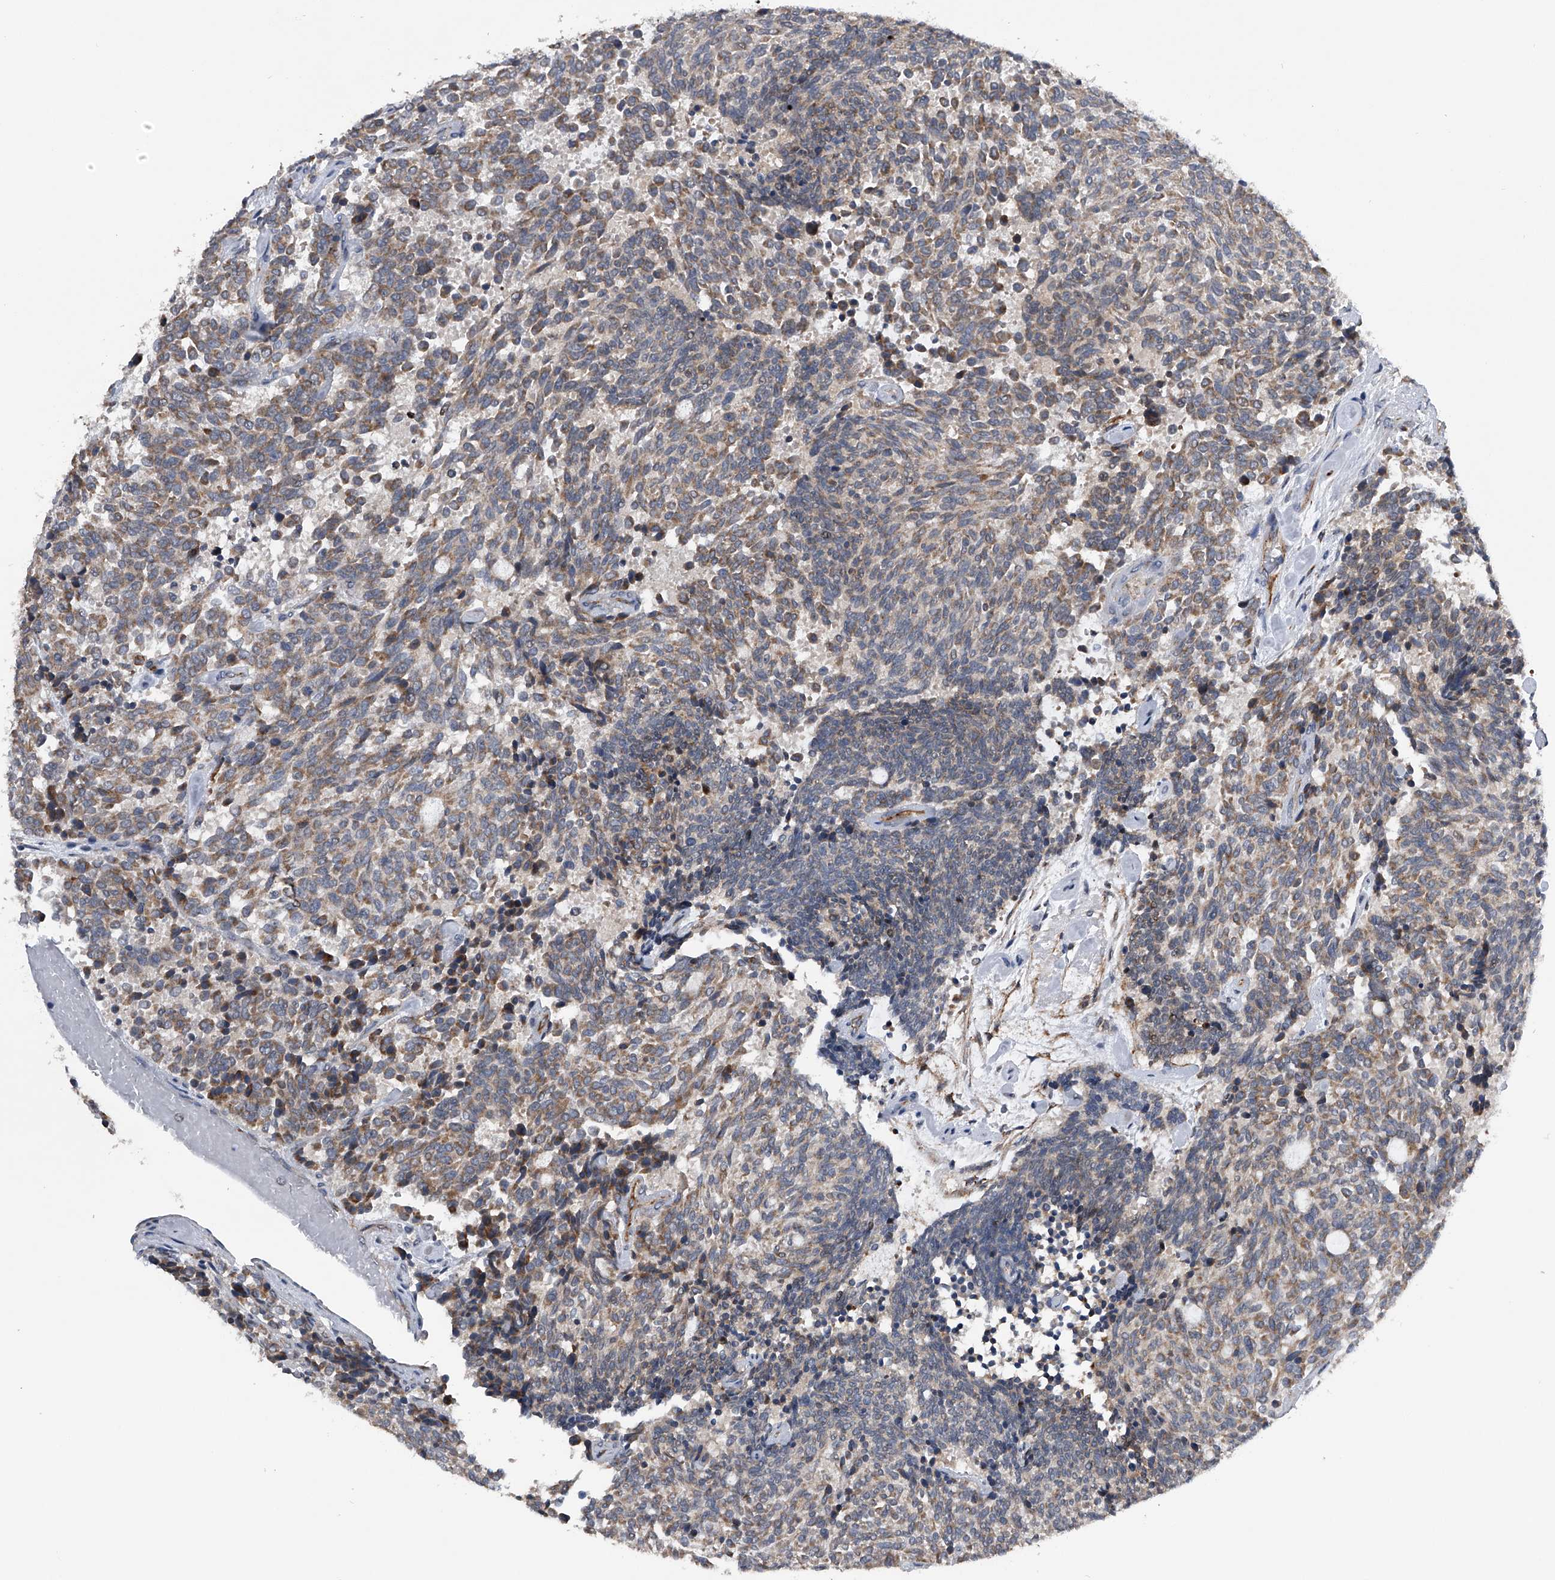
{"staining": {"intensity": "moderate", "quantity": "25%-75%", "location": "cytoplasmic/membranous"}, "tissue": "carcinoid", "cell_type": "Tumor cells", "image_type": "cancer", "snomed": [{"axis": "morphology", "description": "Carcinoid, malignant, NOS"}, {"axis": "topography", "description": "Pancreas"}], "caption": "This micrograph exhibits malignant carcinoid stained with immunohistochemistry (IHC) to label a protein in brown. The cytoplasmic/membranous of tumor cells show moderate positivity for the protein. Nuclei are counter-stained blue.", "gene": "LYRM4", "patient": {"sex": "female", "age": 54}}